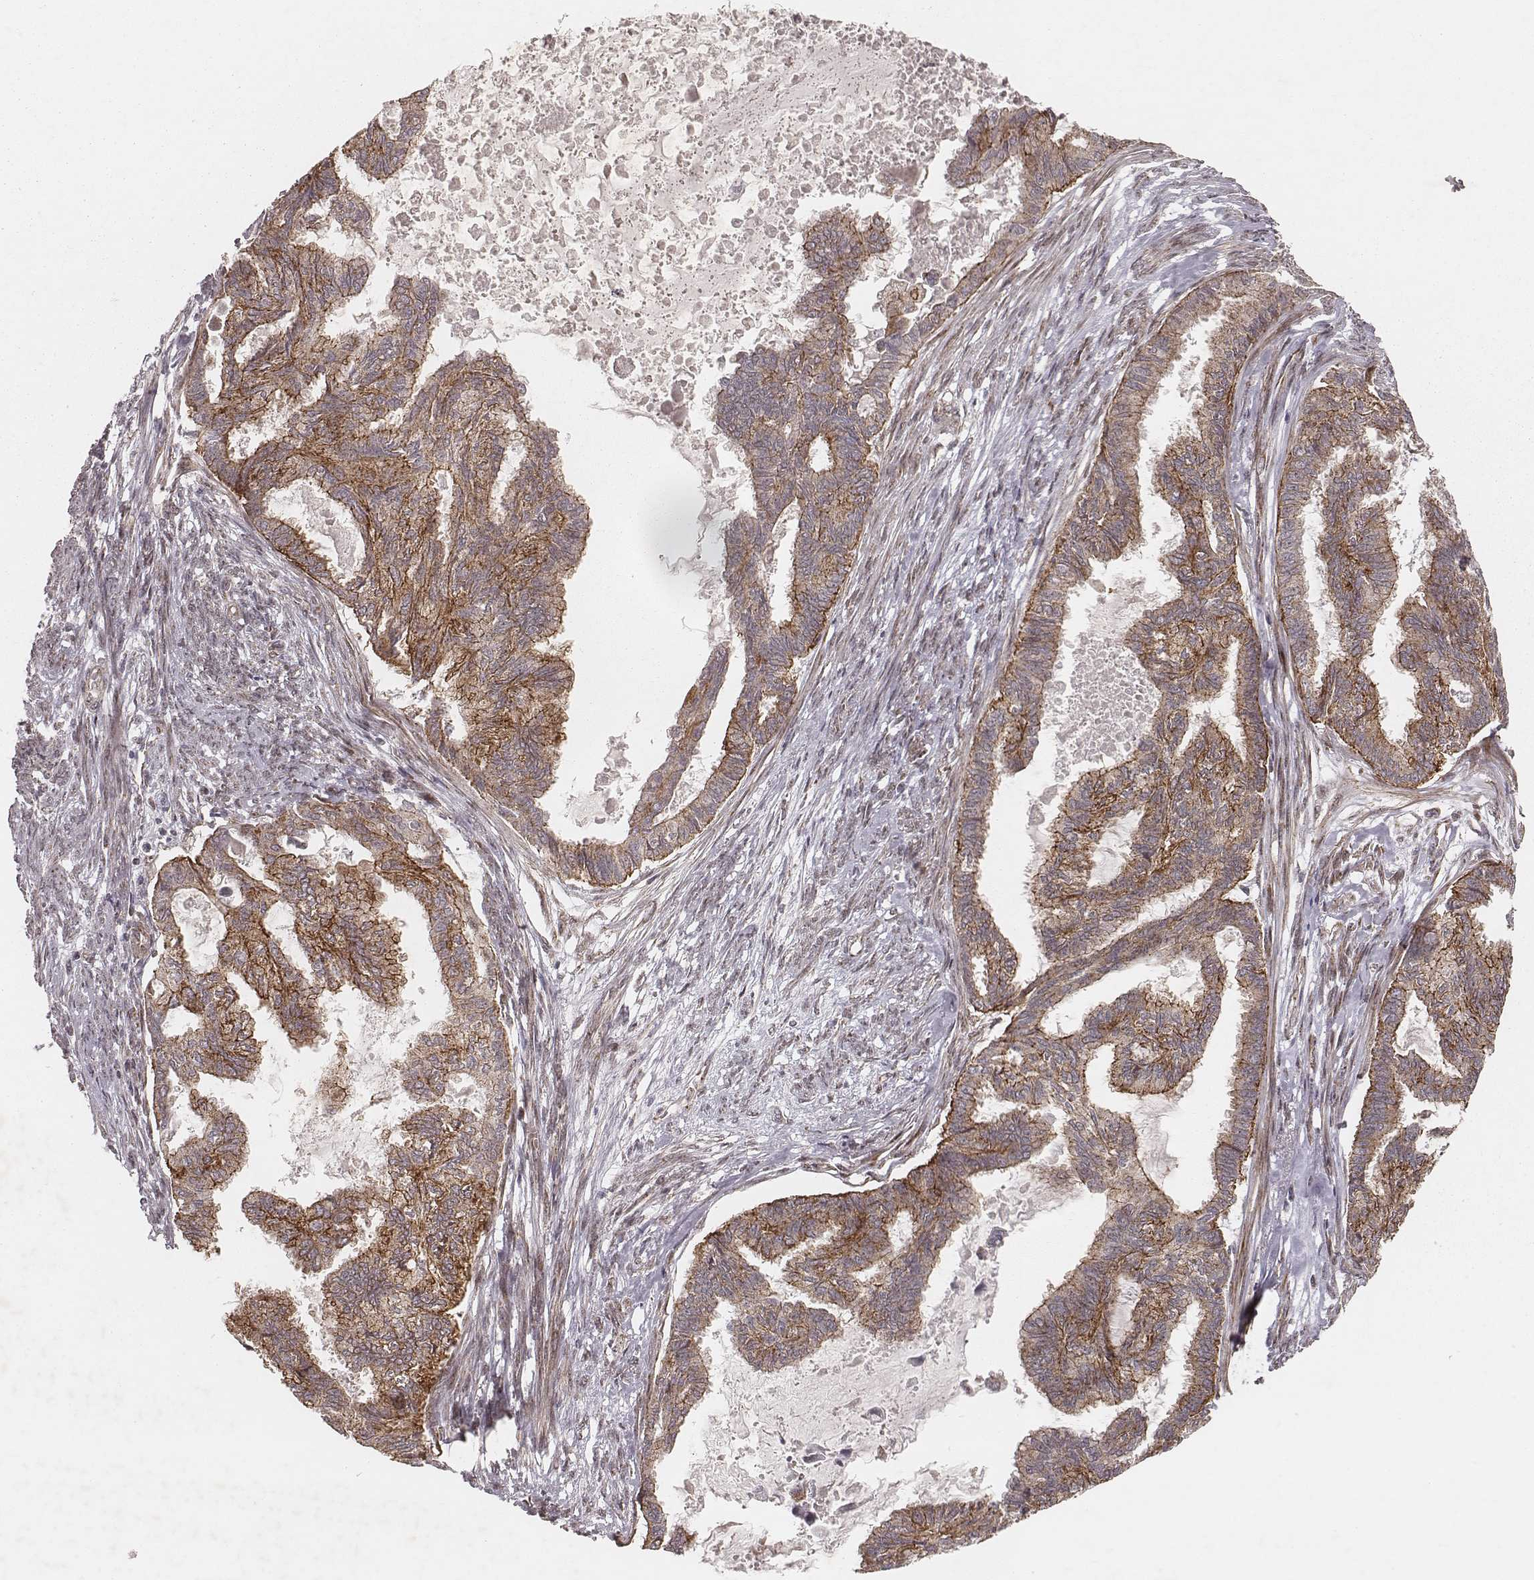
{"staining": {"intensity": "moderate", "quantity": ">75%", "location": "cytoplasmic/membranous"}, "tissue": "endometrial cancer", "cell_type": "Tumor cells", "image_type": "cancer", "snomed": [{"axis": "morphology", "description": "Adenocarcinoma, NOS"}, {"axis": "topography", "description": "Endometrium"}], "caption": "Tumor cells exhibit moderate cytoplasmic/membranous expression in about >75% of cells in endometrial adenocarcinoma.", "gene": "NDUFA7", "patient": {"sex": "female", "age": 86}}